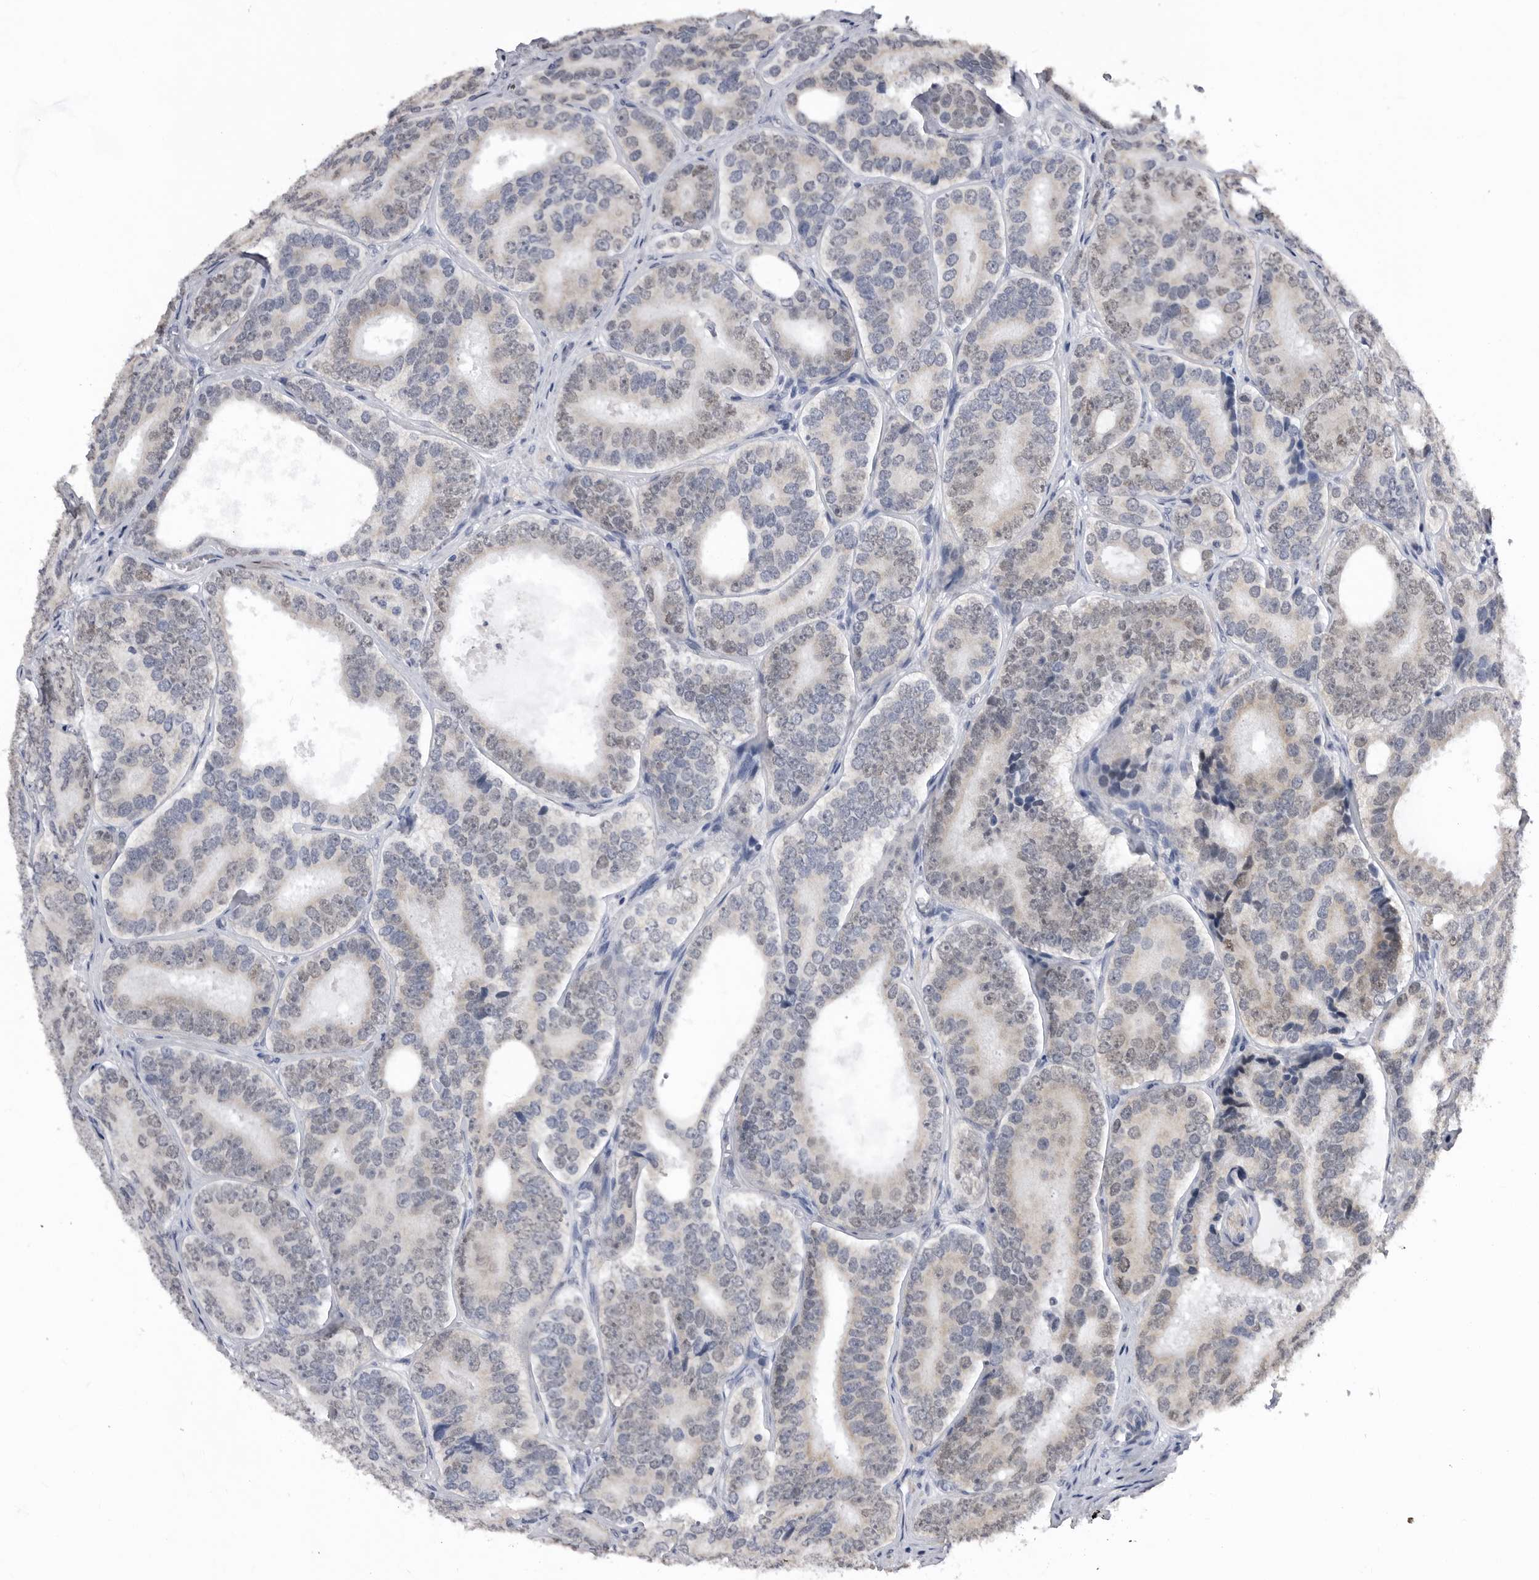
{"staining": {"intensity": "weak", "quantity": "25%-75%", "location": "nuclear"}, "tissue": "prostate cancer", "cell_type": "Tumor cells", "image_type": "cancer", "snomed": [{"axis": "morphology", "description": "Adenocarcinoma, High grade"}, {"axis": "topography", "description": "Prostate"}], "caption": "IHC image of human prostate adenocarcinoma (high-grade) stained for a protein (brown), which demonstrates low levels of weak nuclear expression in approximately 25%-75% of tumor cells.", "gene": "SMARCC1", "patient": {"sex": "male", "age": 56}}